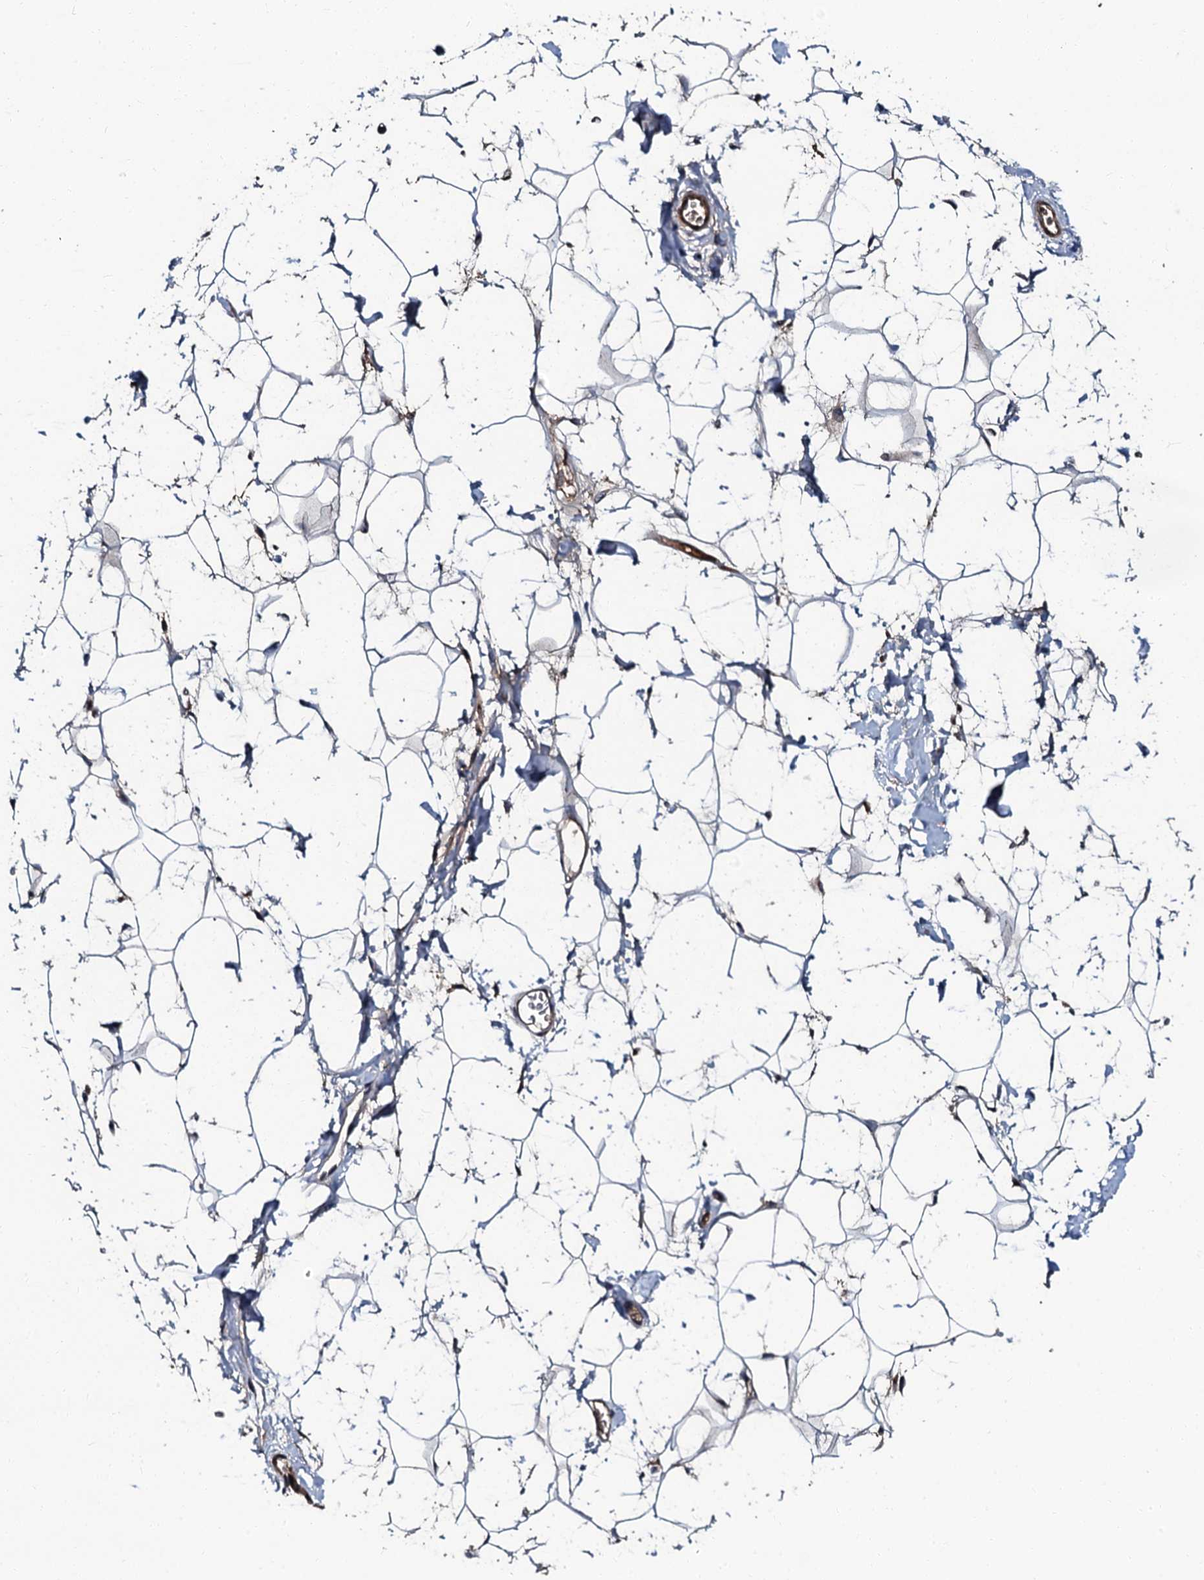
{"staining": {"intensity": "moderate", "quantity": ">75%", "location": "cytoplasmic/membranous"}, "tissue": "adipose tissue", "cell_type": "Adipocytes", "image_type": "normal", "snomed": [{"axis": "morphology", "description": "Normal tissue, NOS"}, {"axis": "topography", "description": "Breast"}], "caption": "Adipocytes display moderate cytoplasmic/membranous staining in about >75% of cells in unremarkable adipose tissue.", "gene": "N4BP1", "patient": {"sex": "female", "age": 26}}